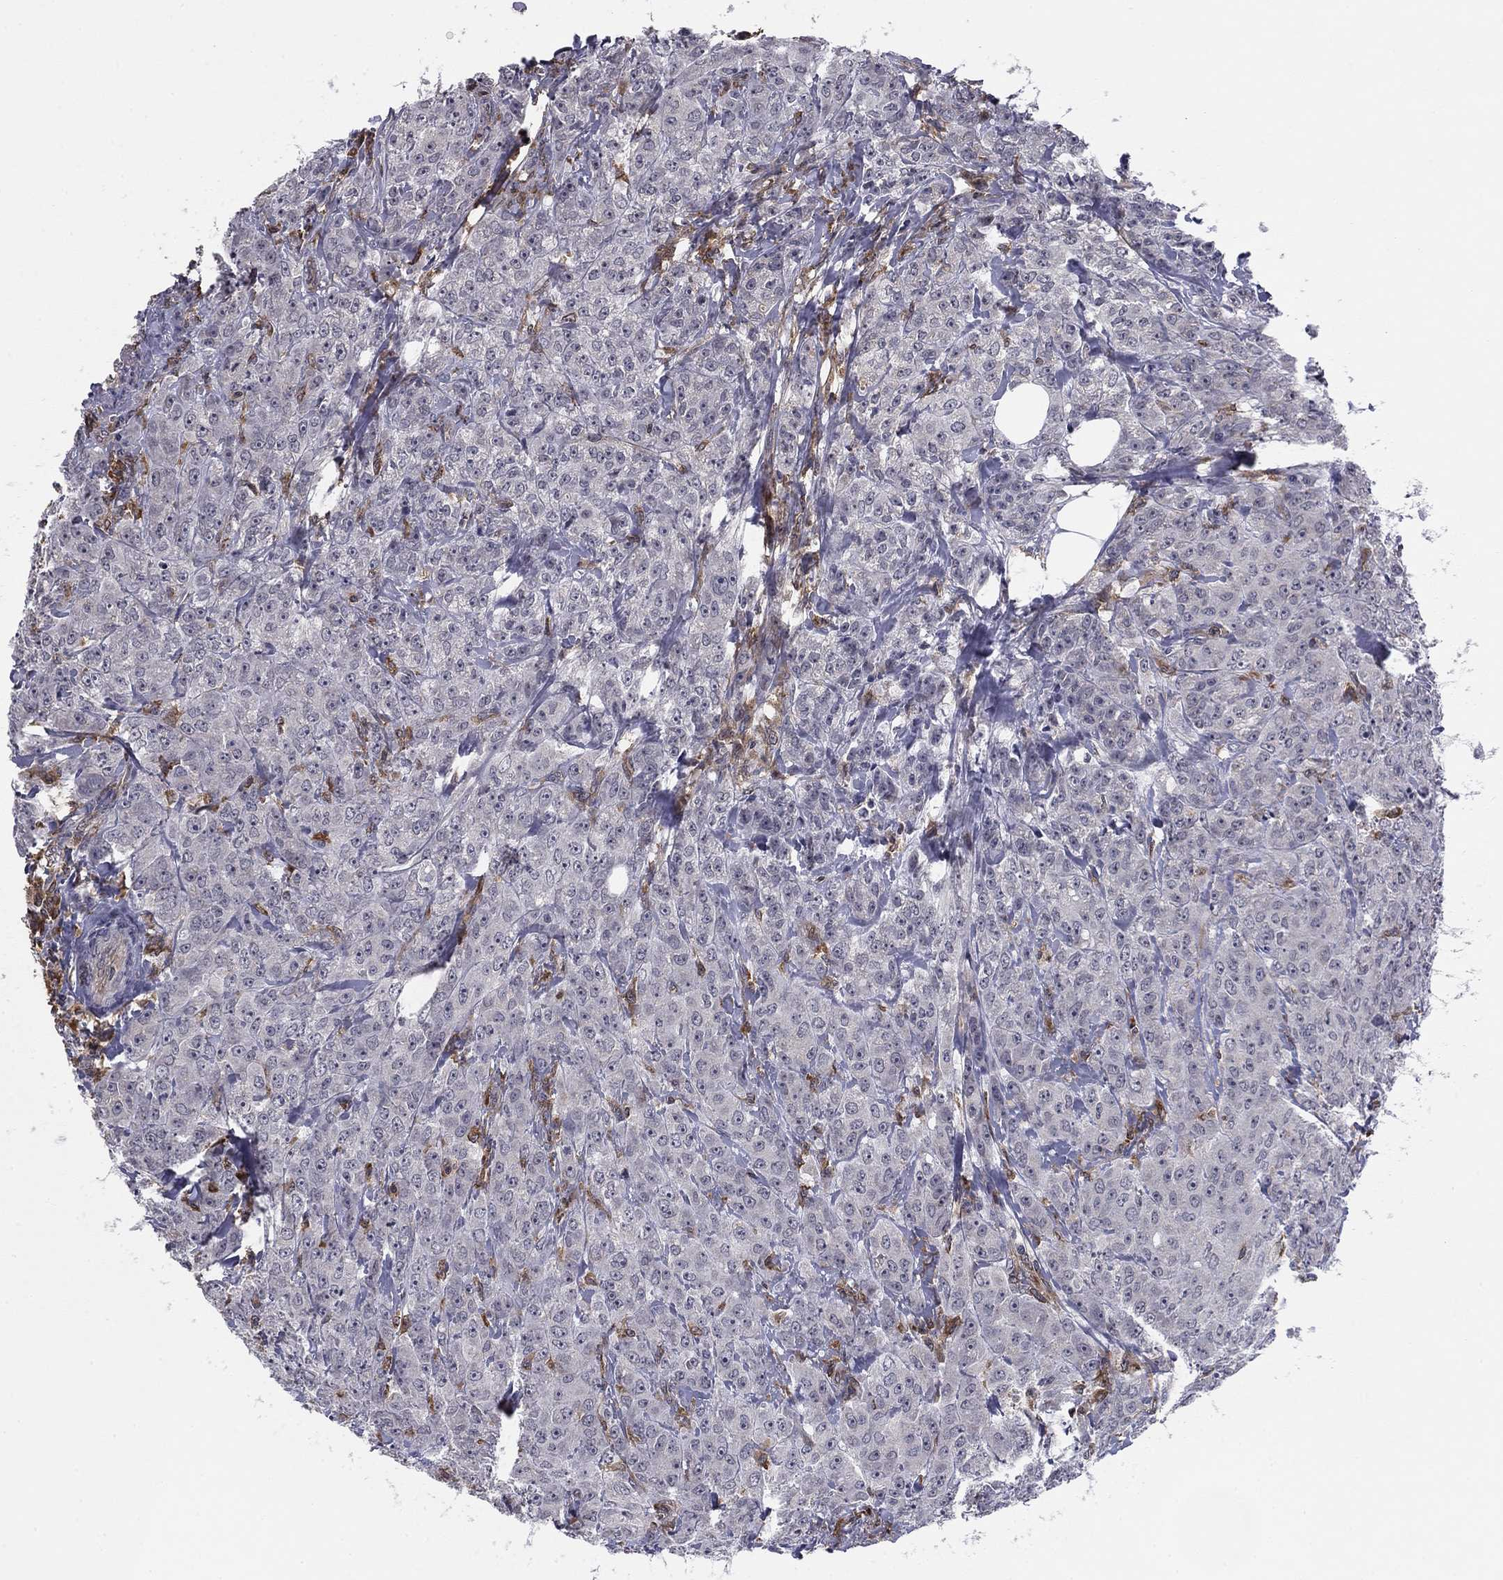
{"staining": {"intensity": "negative", "quantity": "none", "location": "none"}, "tissue": "breast cancer", "cell_type": "Tumor cells", "image_type": "cancer", "snomed": [{"axis": "morphology", "description": "Duct carcinoma"}, {"axis": "topography", "description": "Breast"}], "caption": "DAB (3,3'-diaminobenzidine) immunohistochemical staining of breast cancer (infiltrating ductal carcinoma) shows no significant expression in tumor cells. The staining is performed using DAB brown chromogen with nuclei counter-stained in using hematoxylin.", "gene": "PLCB2", "patient": {"sex": "female", "age": 43}}